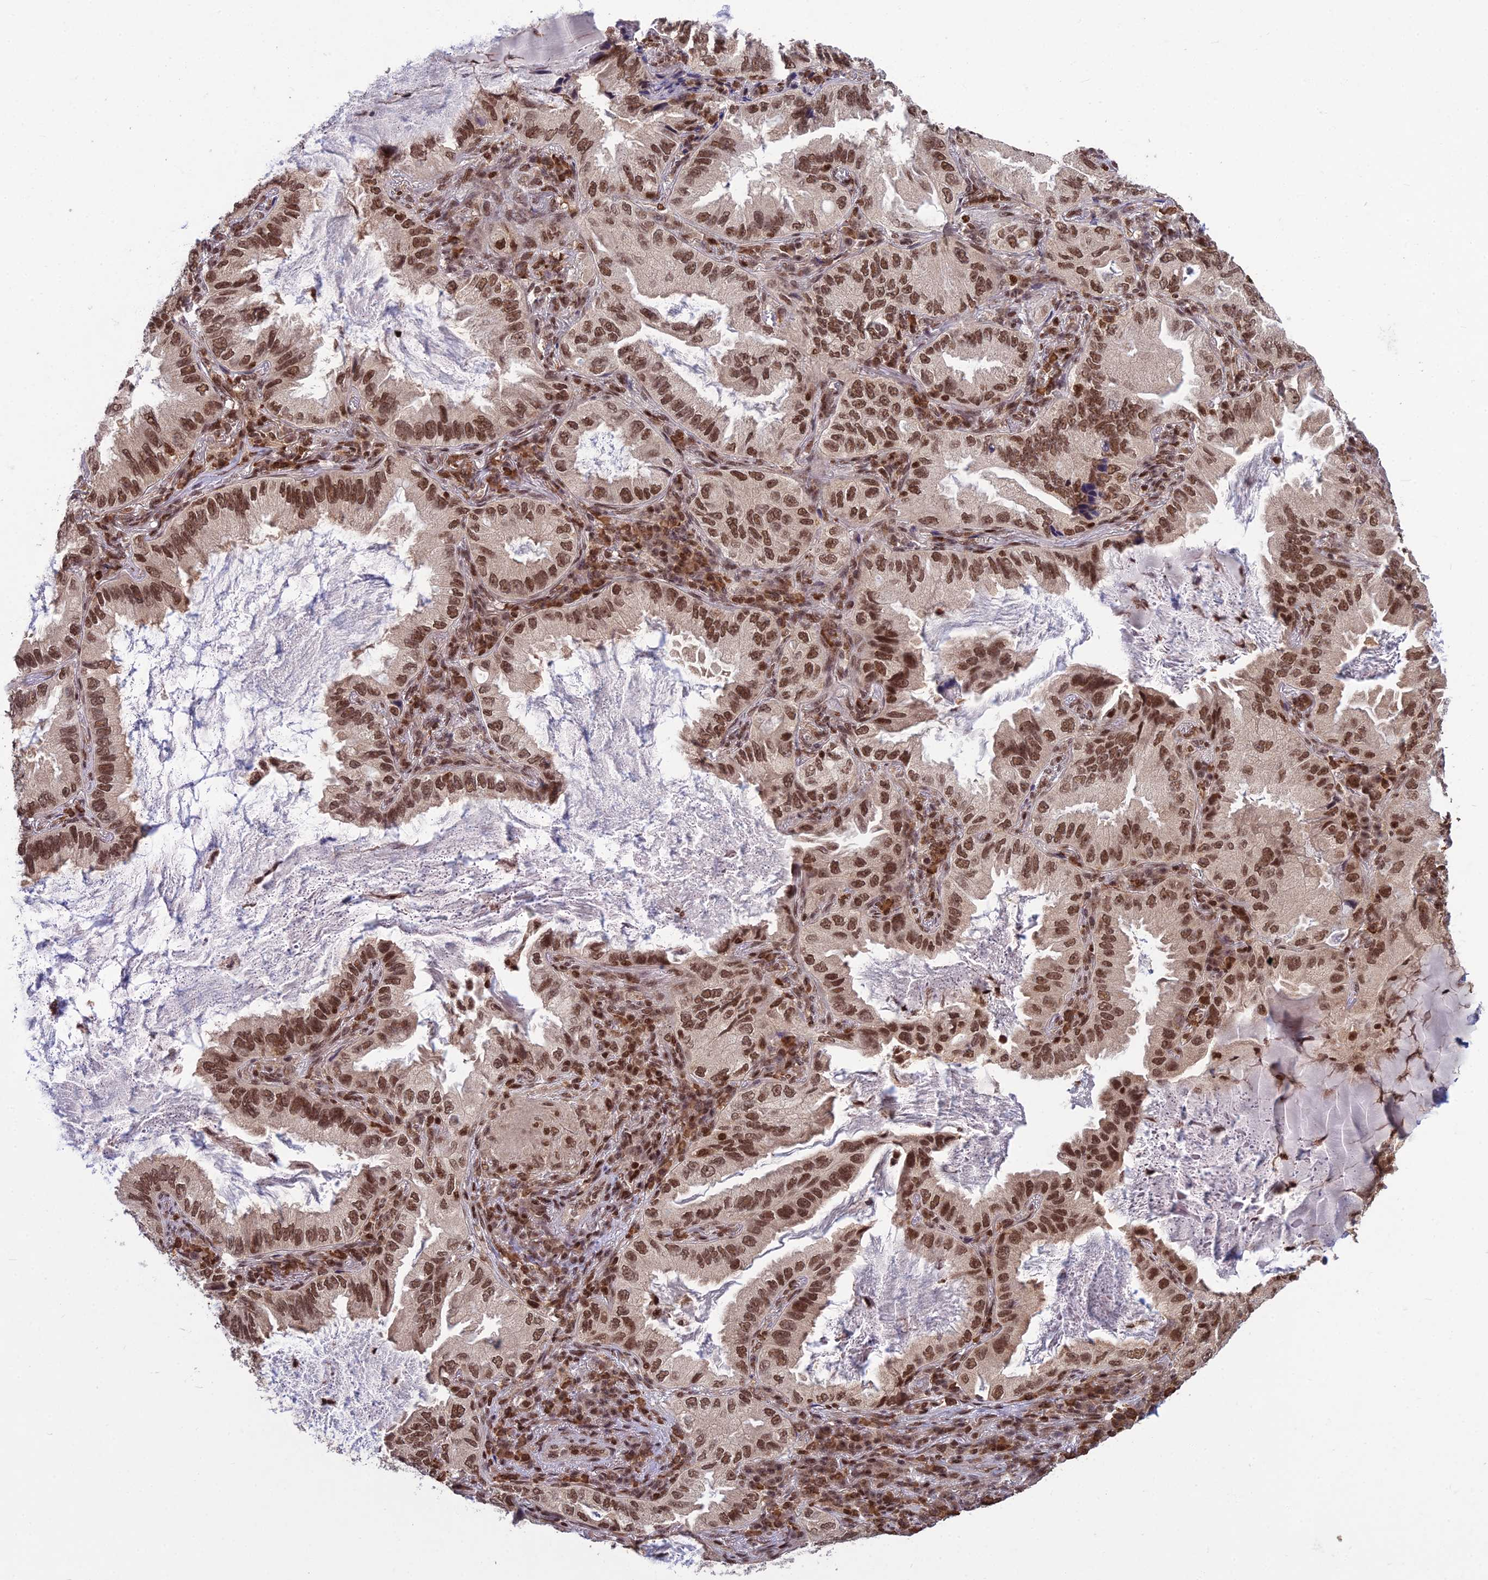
{"staining": {"intensity": "moderate", "quantity": ">75%", "location": "nuclear"}, "tissue": "lung cancer", "cell_type": "Tumor cells", "image_type": "cancer", "snomed": [{"axis": "morphology", "description": "Adenocarcinoma, NOS"}, {"axis": "topography", "description": "Lung"}], "caption": "Protein expression analysis of human lung cancer (adenocarcinoma) reveals moderate nuclear staining in approximately >75% of tumor cells.", "gene": "GMEB1", "patient": {"sex": "female", "age": 69}}